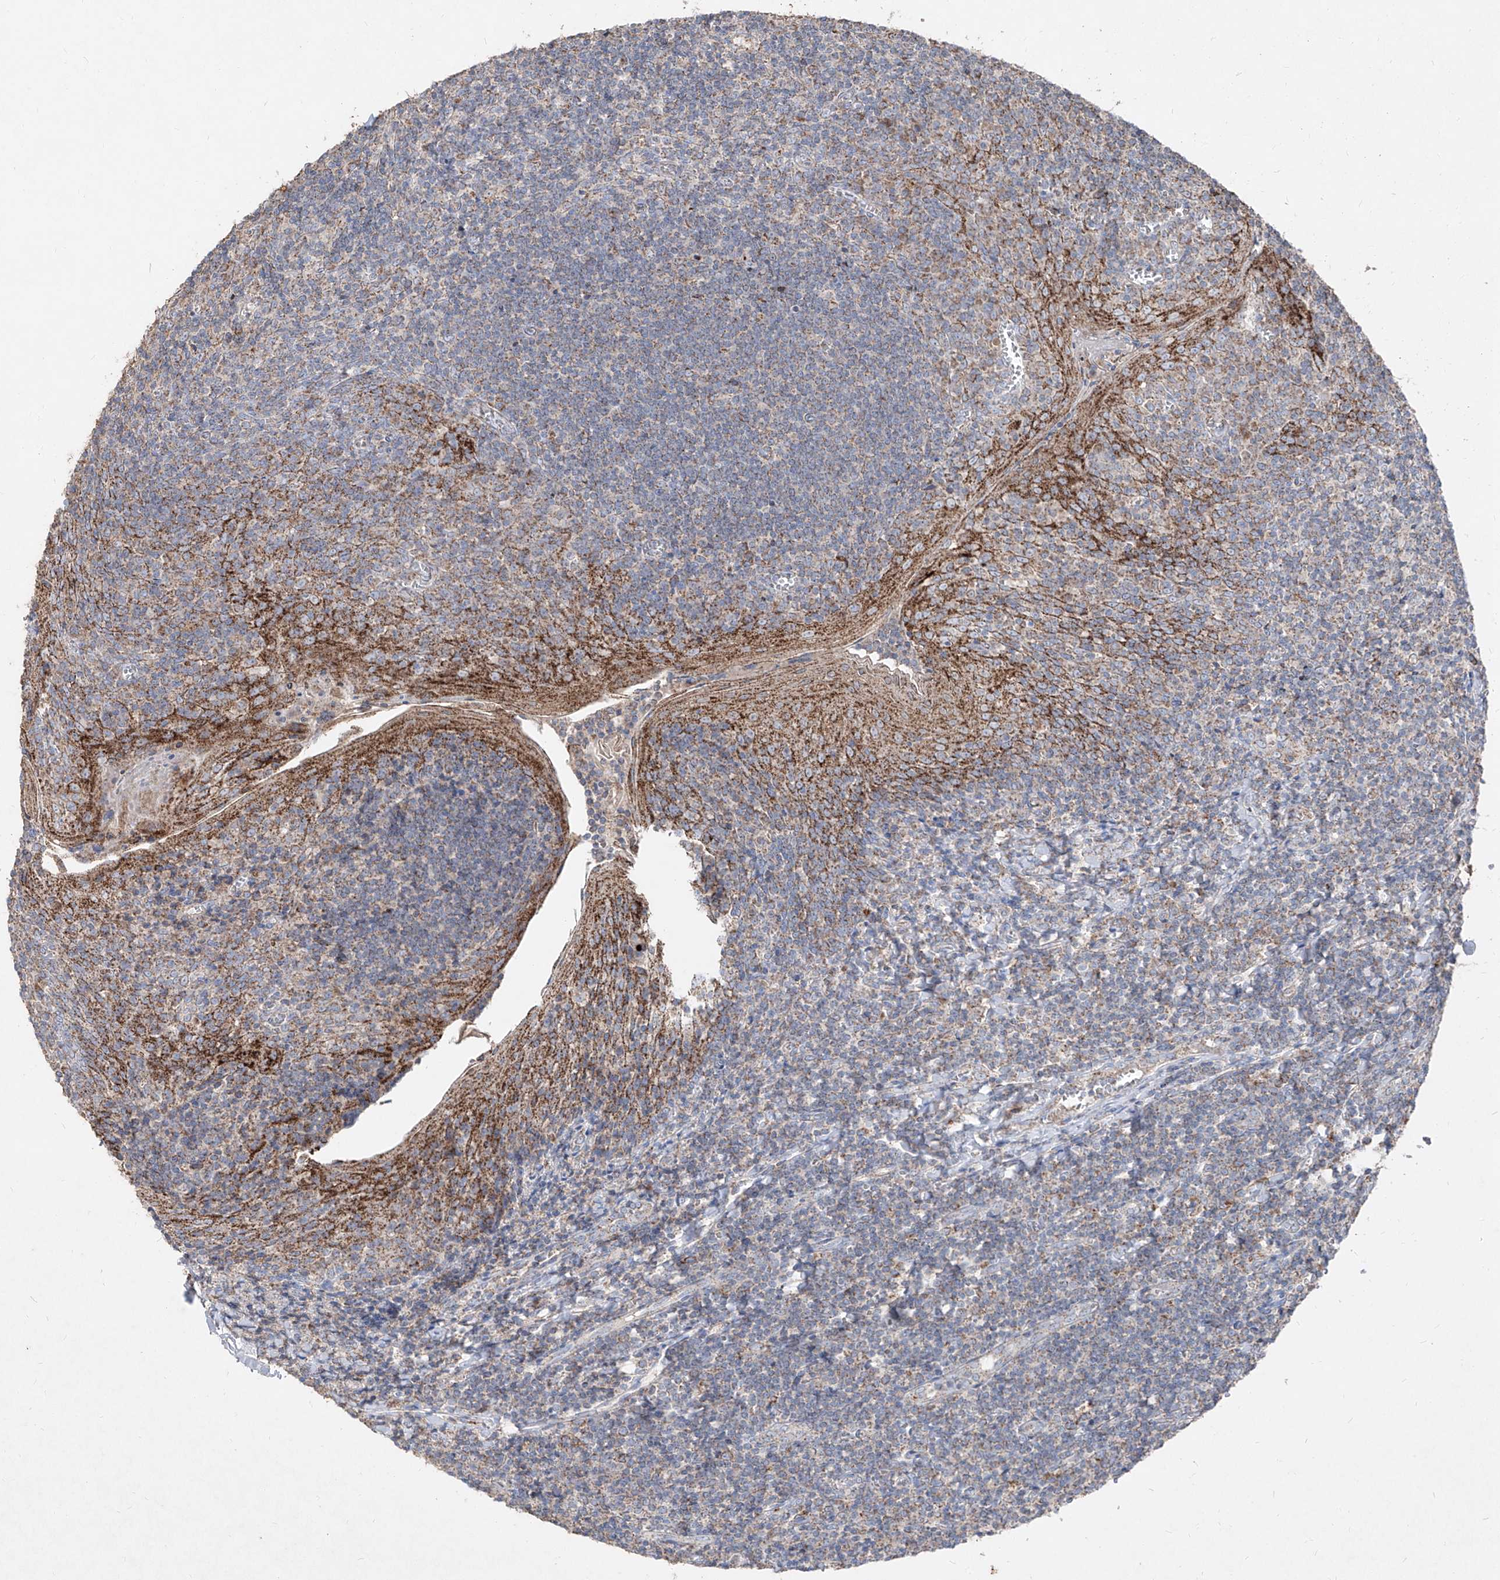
{"staining": {"intensity": "moderate", "quantity": ">75%", "location": "cytoplasmic/membranous"}, "tissue": "tonsil", "cell_type": "Germinal center cells", "image_type": "normal", "snomed": [{"axis": "morphology", "description": "Normal tissue, NOS"}, {"axis": "topography", "description": "Tonsil"}], "caption": "A medium amount of moderate cytoplasmic/membranous expression is appreciated in approximately >75% of germinal center cells in unremarkable tonsil.", "gene": "ABCD3", "patient": {"sex": "male", "age": 27}}